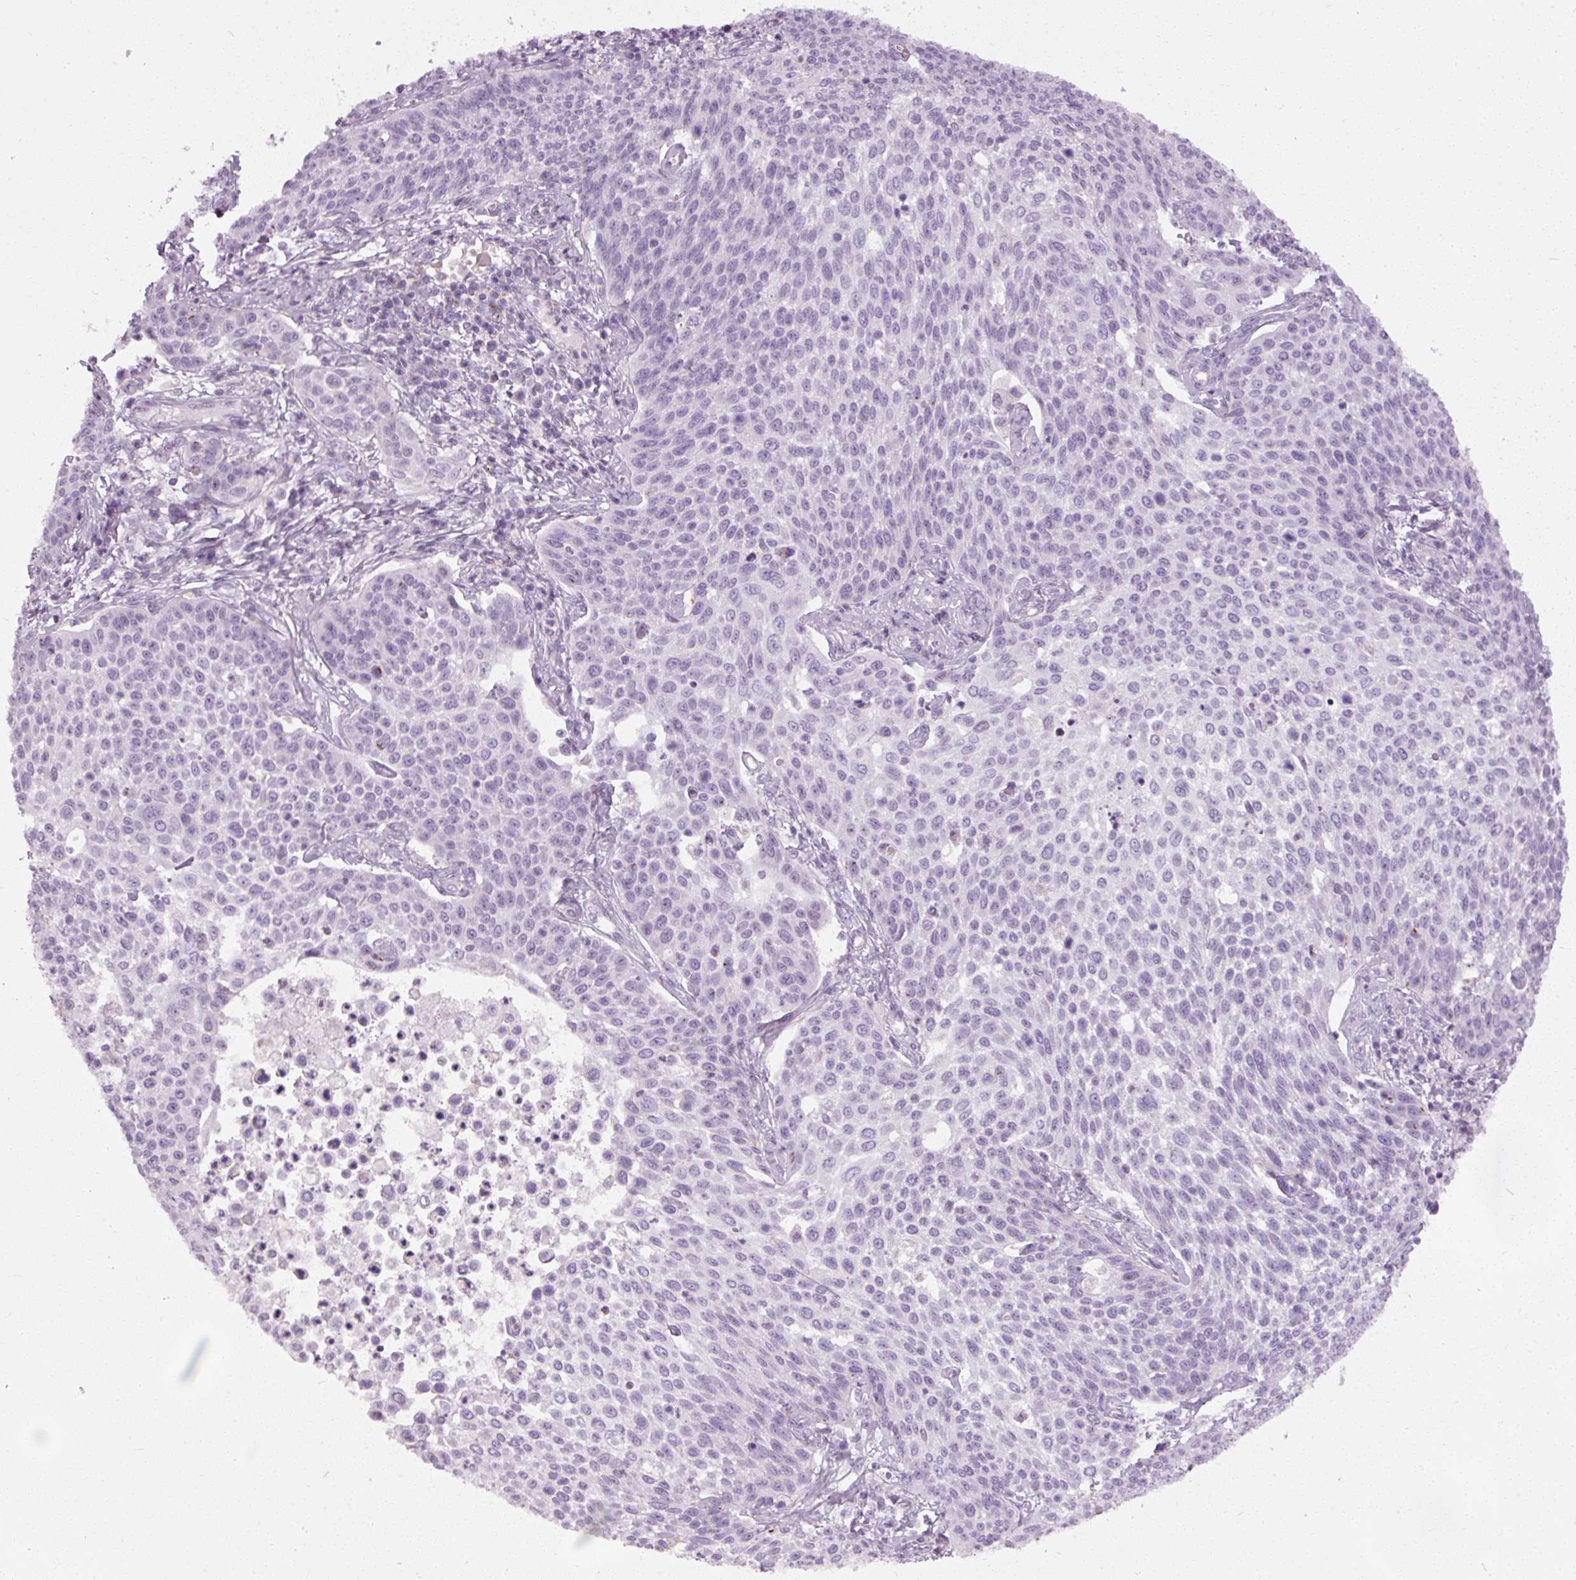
{"staining": {"intensity": "negative", "quantity": "none", "location": "none"}, "tissue": "cervical cancer", "cell_type": "Tumor cells", "image_type": "cancer", "snomed": [{"axis": "morphology", "description": "Squamous cell carcinoma, NOS"}, {"axis": "topography", "description": "Cervix"}], "caption": "IHC histopathology image of neoplastic tissue: cervical squamous cell carcinoma stained with DAB (3,3'-diaminobenzidine) demonstrates no significant protein positivity in tumor cells.", "gene": "MUC5AC", "patient": {"sex": "female", "age": 34}}